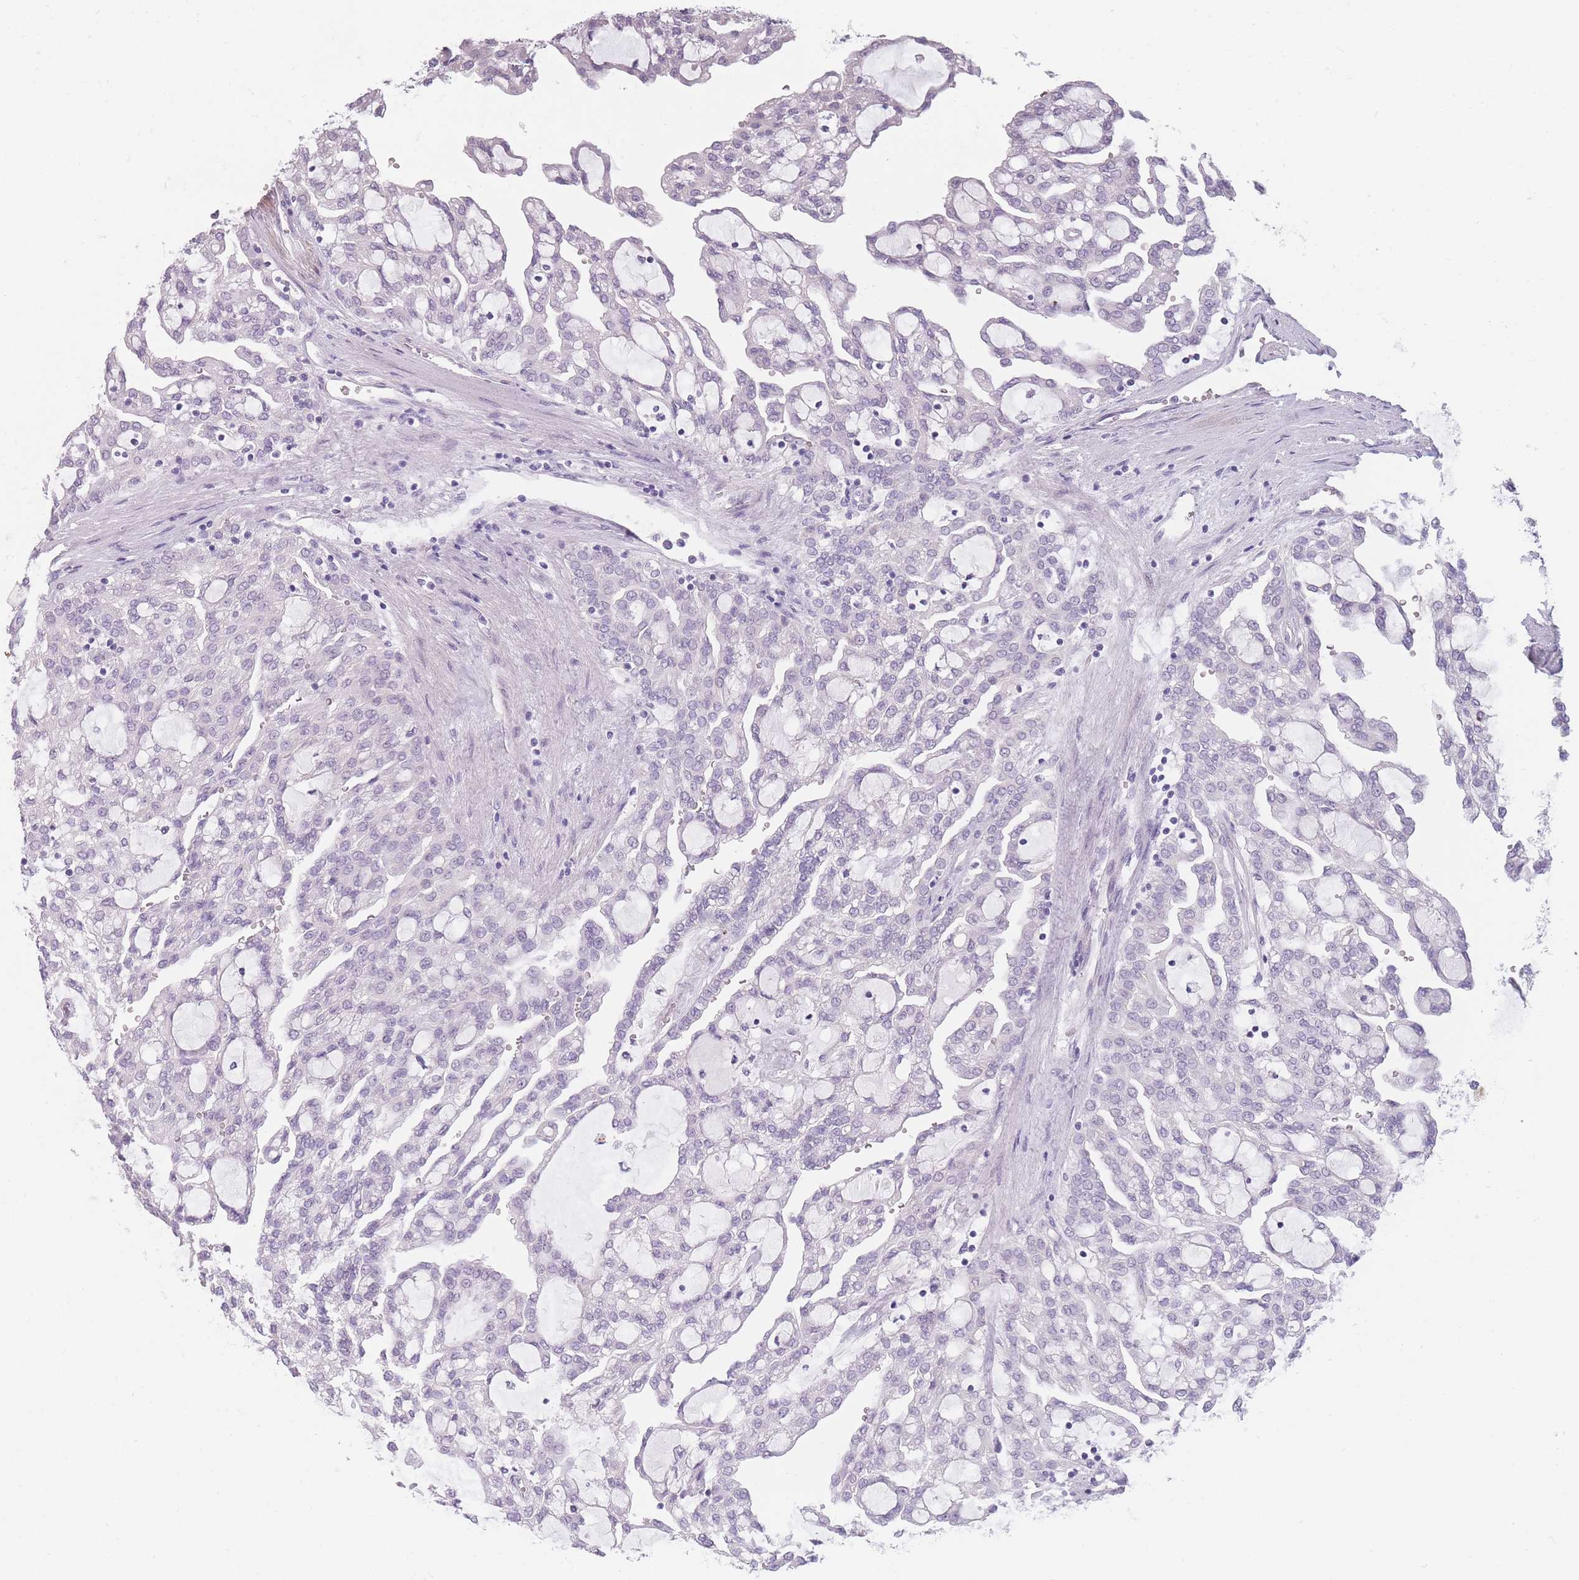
{"staining": {"intensity": "negative", "quantity": "none", "location": "none"}, "tissue": "renal cancer", "cell_type": "Tumor cells", "image_type": "cancer", "snomed": [{"axis": "morphology", "description": "Adenocarcinoma, NOS"}, {"axis": "topography", "description": "Kidney"}], "caption": "This is an immunohistochemistry (IHC) photomicrograph of renal adenocarcinoma. There is no staining in tumor cells.", "gene": "TMEM236", "patient": {"sex": "male", "age": 63}}